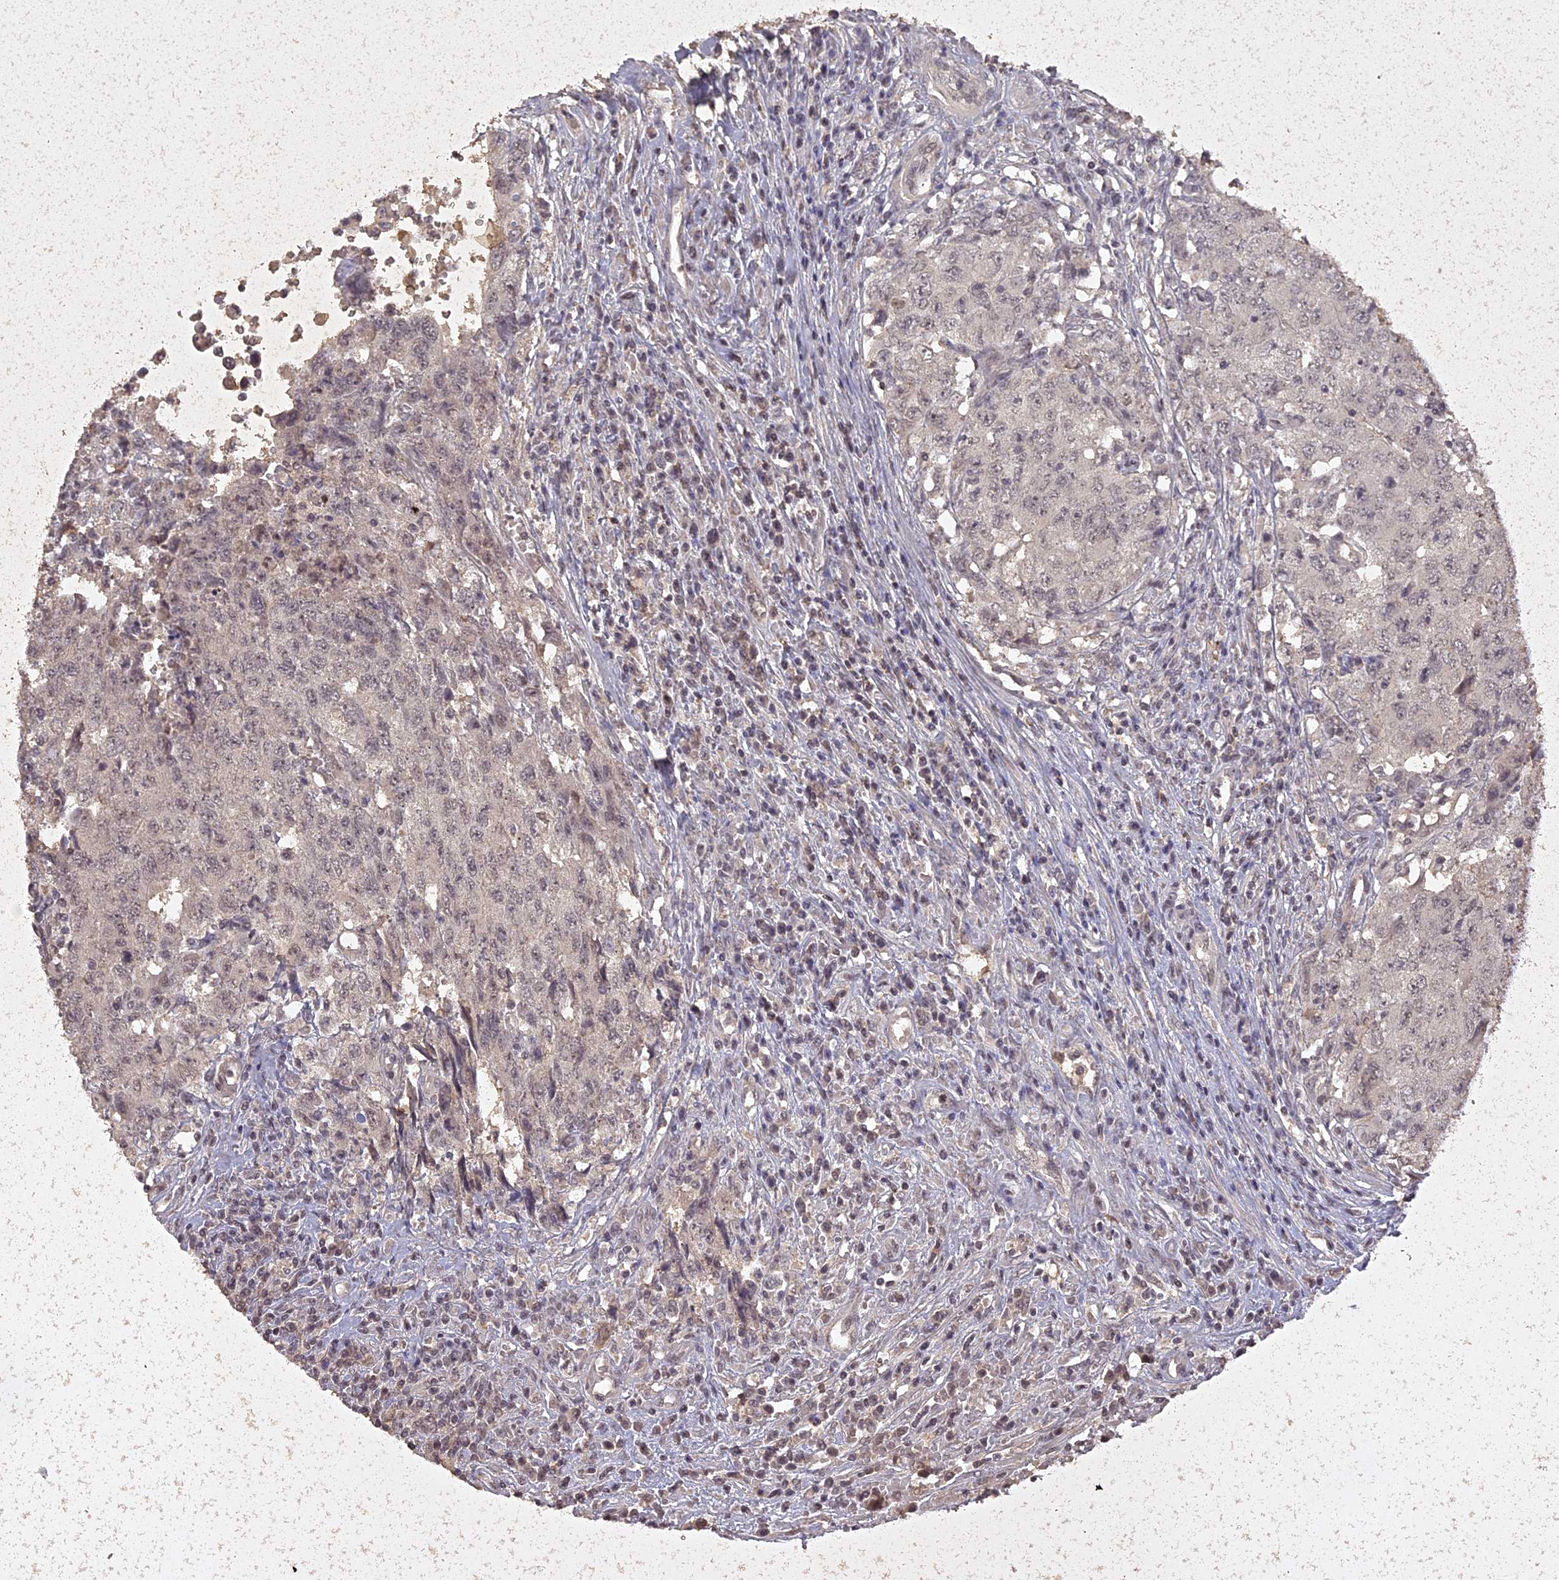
{"staining": {"intensity": "negative", "quantity": "none", "location": "none"}, "tissue": "testis cancer", "cell_type": "Tumor cells", "image_type": "cancer", "snomed": [{"axis": "morphology", "description": "Carcinoma, Embryonal, NOS"}, {"axis": "topography", "description": "Testis"}], "caption": "Tumor cells show no significant expression in testis embryonal carcinoma.", "gene": "LIN37", "patient": {"sex": "male", "age": 34}}